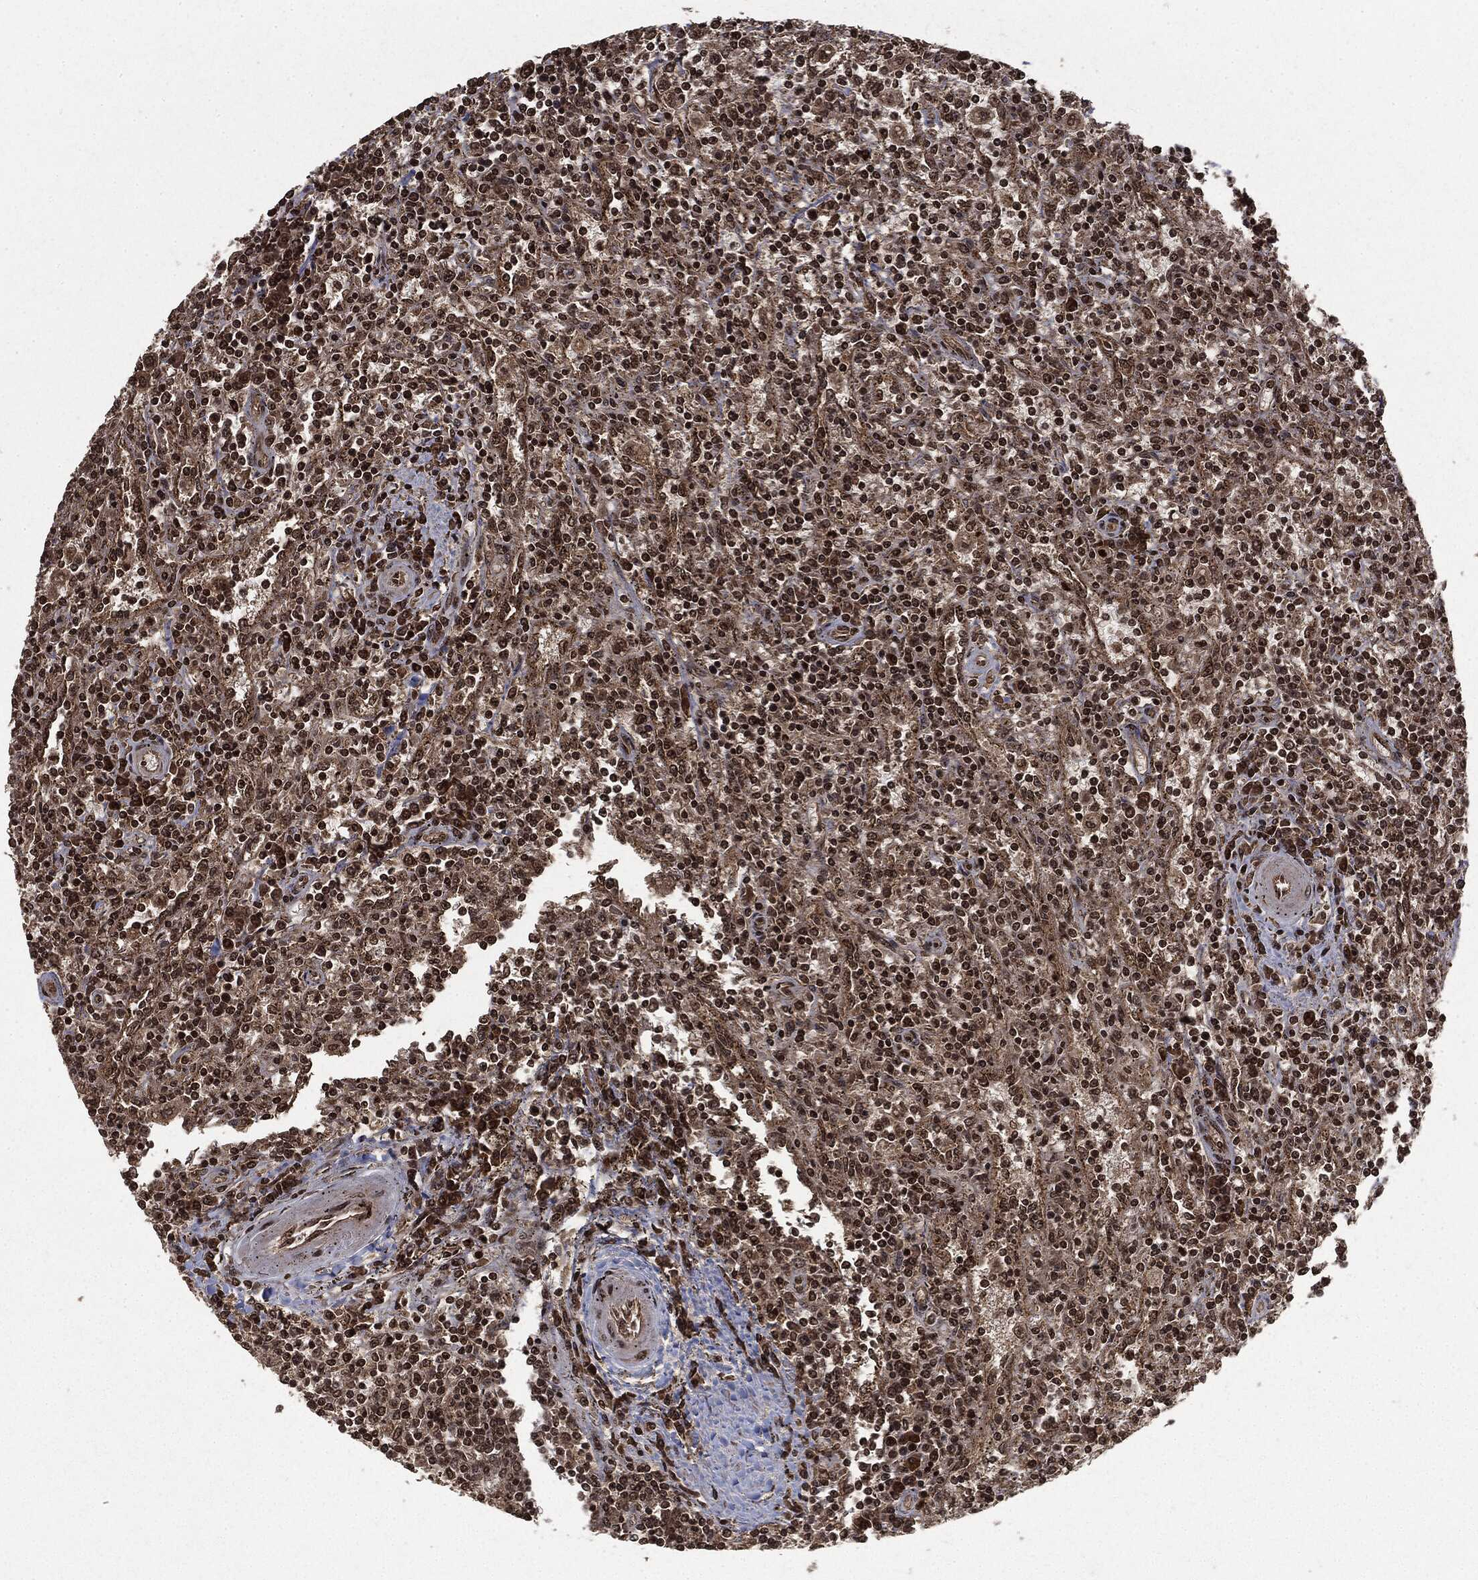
{"staining": {"intensity": "strong", "quantity": "25%-75%", "location": "nuclear"}, "tissue": "lymphoma", "cell_type": "Tumor cells", "image_type": "cancer", "snomed": [{"axis": "morphology", "description": "Malignant lymphoma, non-Hodgkin's type, Low grade"}, {"axis": "topography", "description": "Spleen"}], "caption": "Protein expression analysis of lymphoma shows strong nuclear expression in about 25%-75% of tumor cells.", "gene": "CTDP1", "patient": {"sex": "male", "age": 62}}